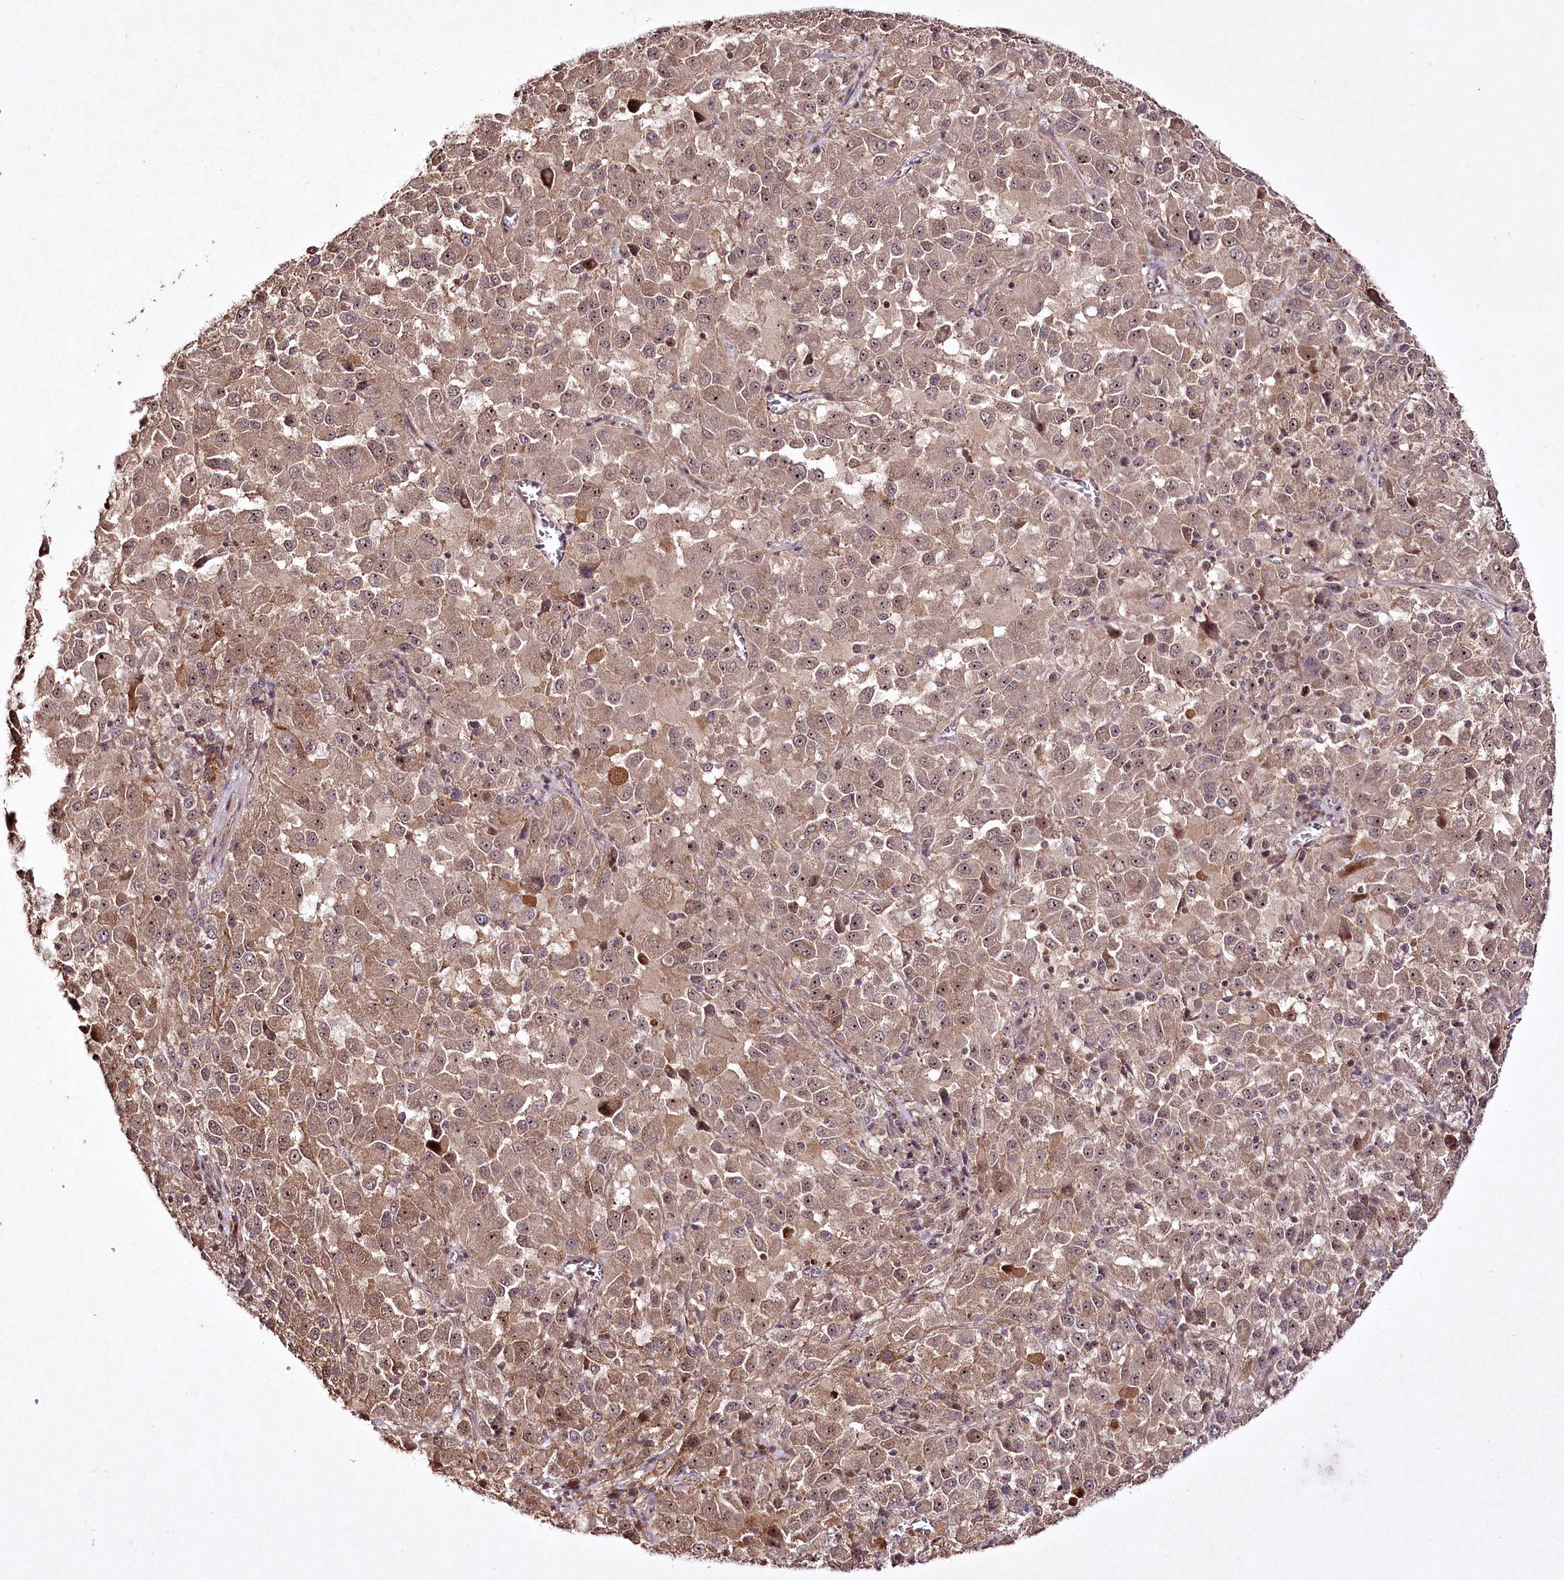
{"staining": {"intensity": "weak", "quantity": ">75%", "location": "cytoplasmic/membranous"}, "tissue": "melanoma", "cell_type": "Tumor cells", "image_type": "cancer", "snomed": [{"axis": "morphology", "description": "Malignant melanoma, Metastatic site"}, {"axis": "topography", "description": "Lung"}], "caption": "Malignant melanoma (metastatic site) stained with a protein marker exhibits weak staining in tumor cells.", "gene": "CCDC59", "patient": {"sex": "male", "age": 64}}